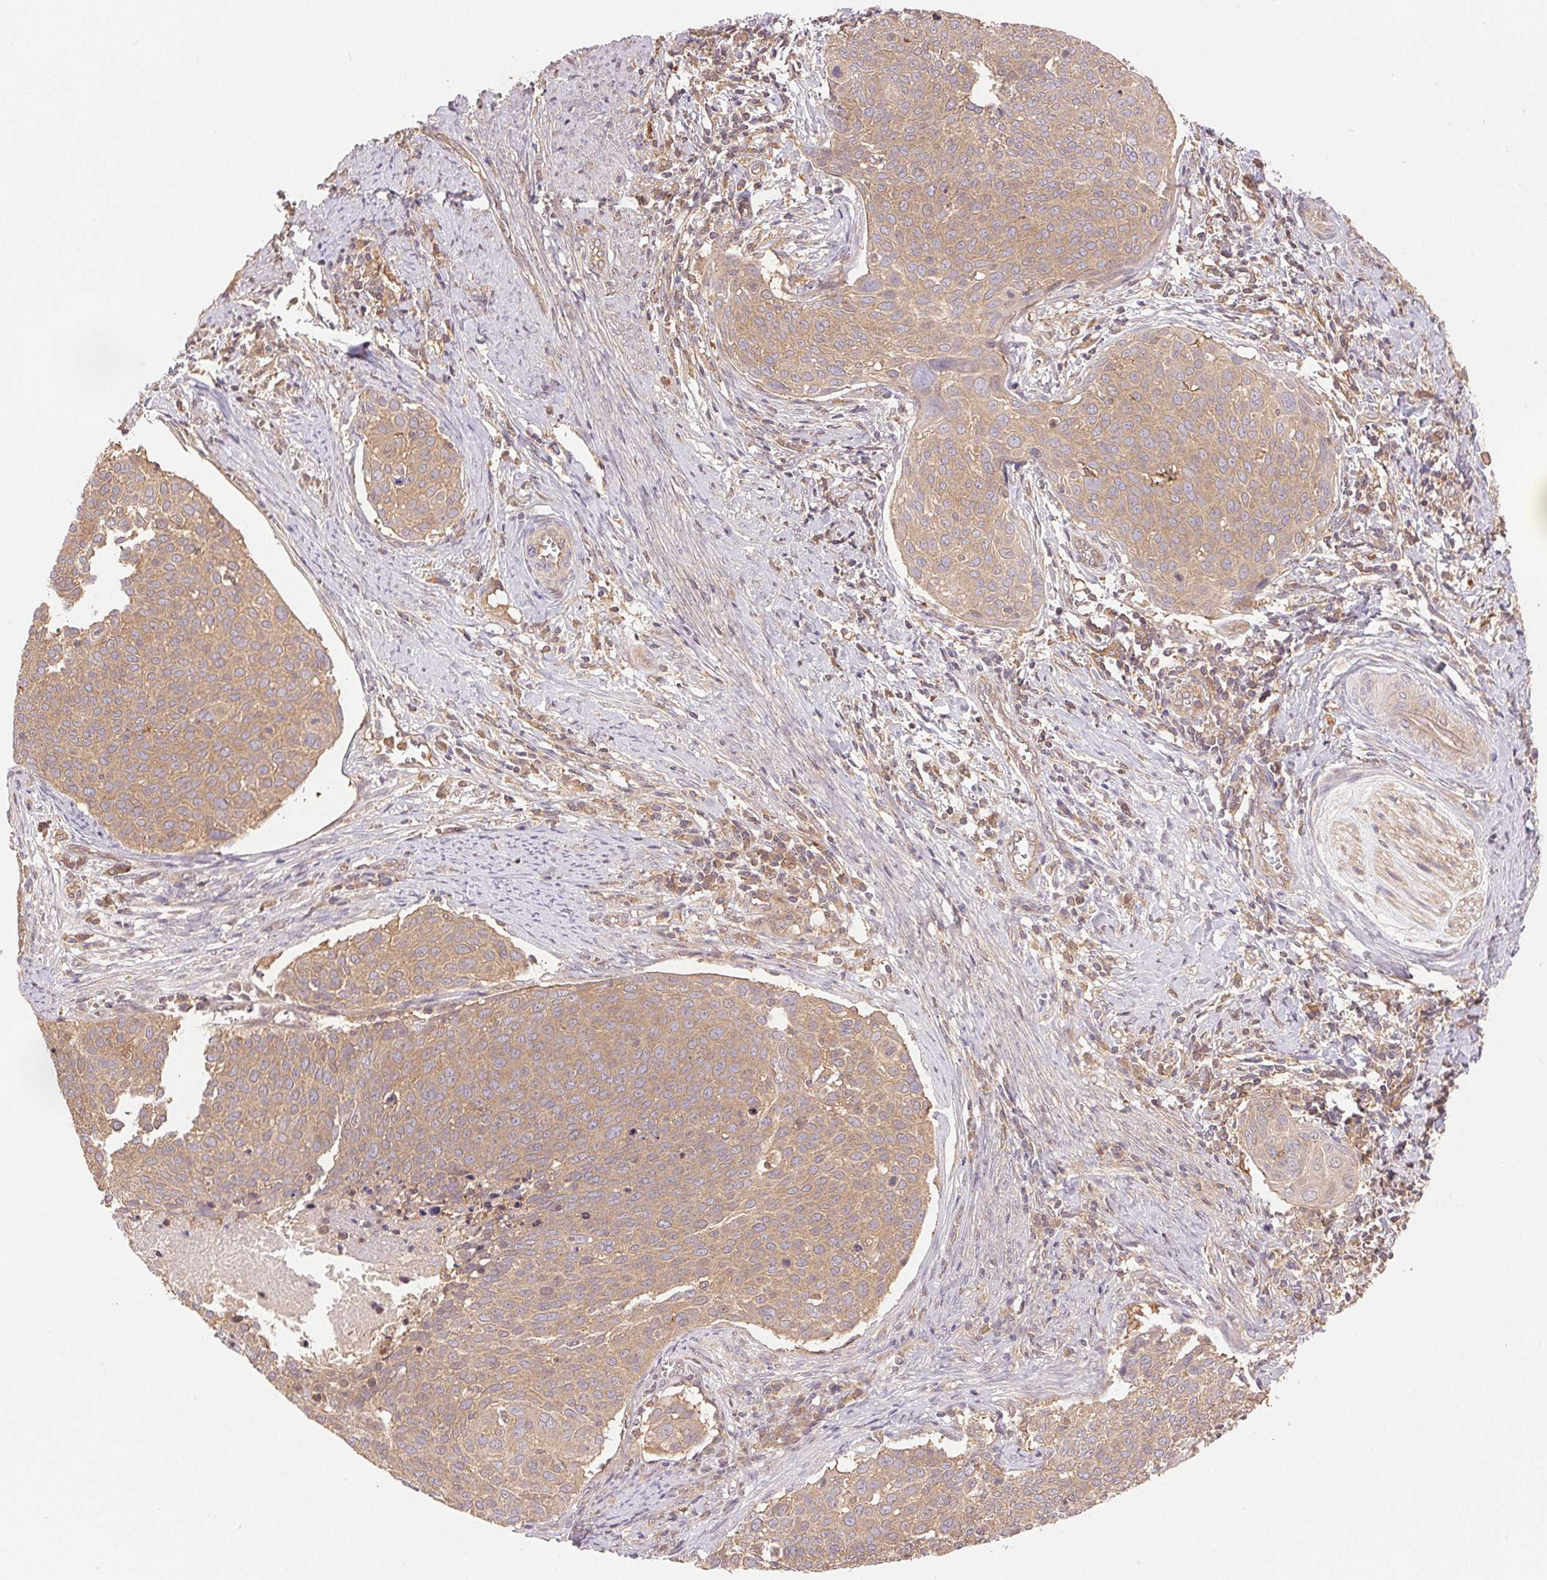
{"staining": {"intensity": "weak", "quantity": "25%-75%", "location": "cytoplasmic/membranous"}, "tissue": "cervical cancer", "cell_type": "Tumor cells", "image_type": "cancer", "snomed": [{"axis": "morphology", "description": "Squamous cell carcinoma, NOS"}, {"axis": "topography", "description": "Cervix"}], "caption": "DAB immunohistochemical staining of human squamous cell carcinoma (cervical) shows weak cytoplasmic/membranous protein positivity in approximately 25%-75% of tumor cells. (DAB IHC with brightfield microscopy, high magnification).", "gene": "GDI2", "patient": {"sex": "female", "age": 39}}